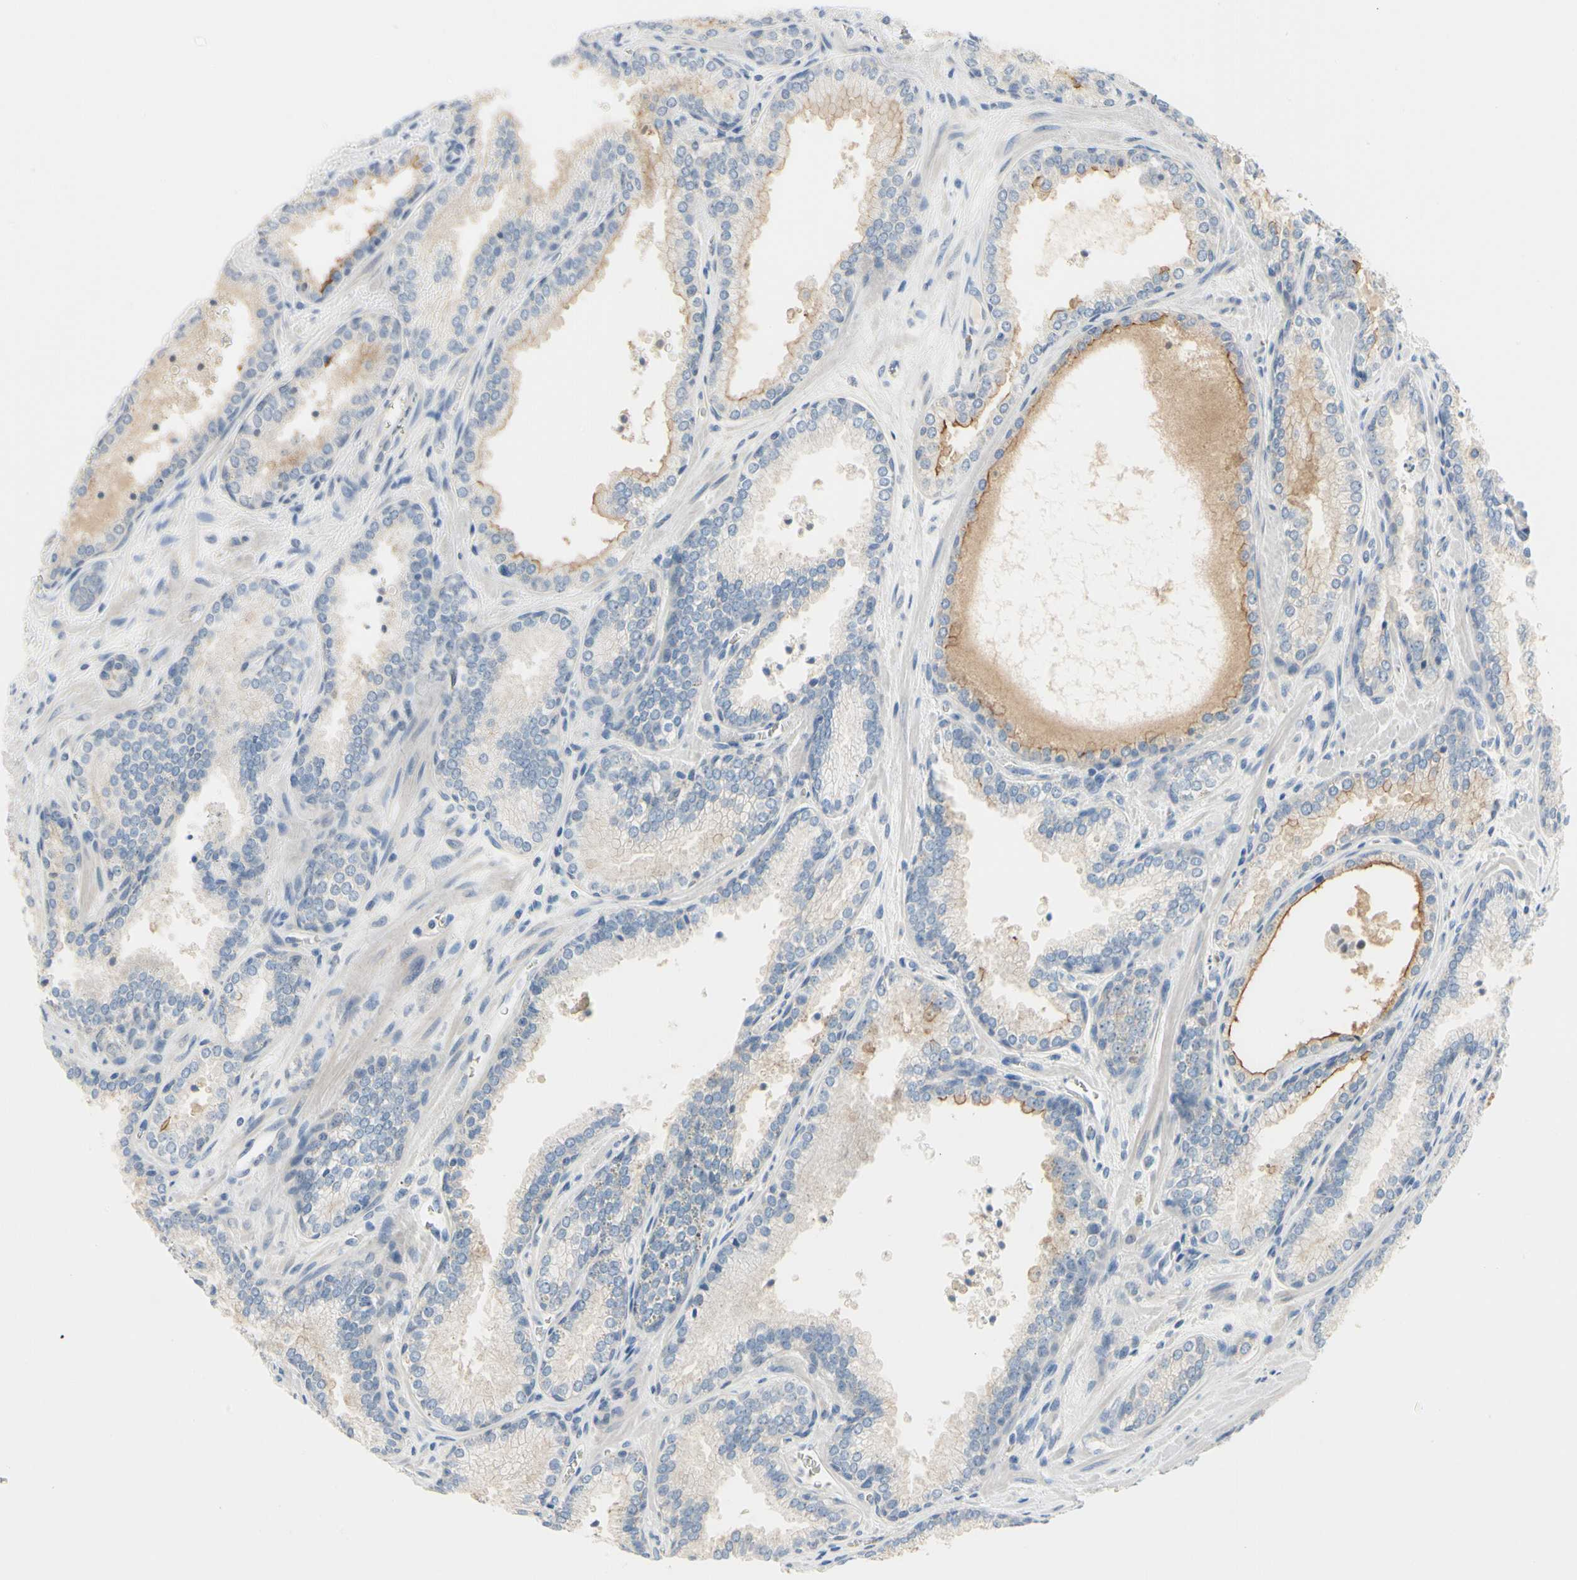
{"staining": {"intensity": "moderate", "quantity": "<25%", "location": "cytoplasmic/membranous"}, "tissue": "prostate cancer", "cell_type": "Tumor cells", "image_type": "cancer", "snomed": [{"axis": "morphology", "description": "Adenocarcinoma, Low grade"}, {"axis": "topography", "description": "Prostate"}], "caption": "Prostate cancer (low-grade adenocarcinoma) stained with a brown dye demonstrates moderate cytoplasmic/membranous positive expression in approximately <25% of tumor cells.", "gene": "MARK1", "patient": {"sex": "male", "age": 60}}